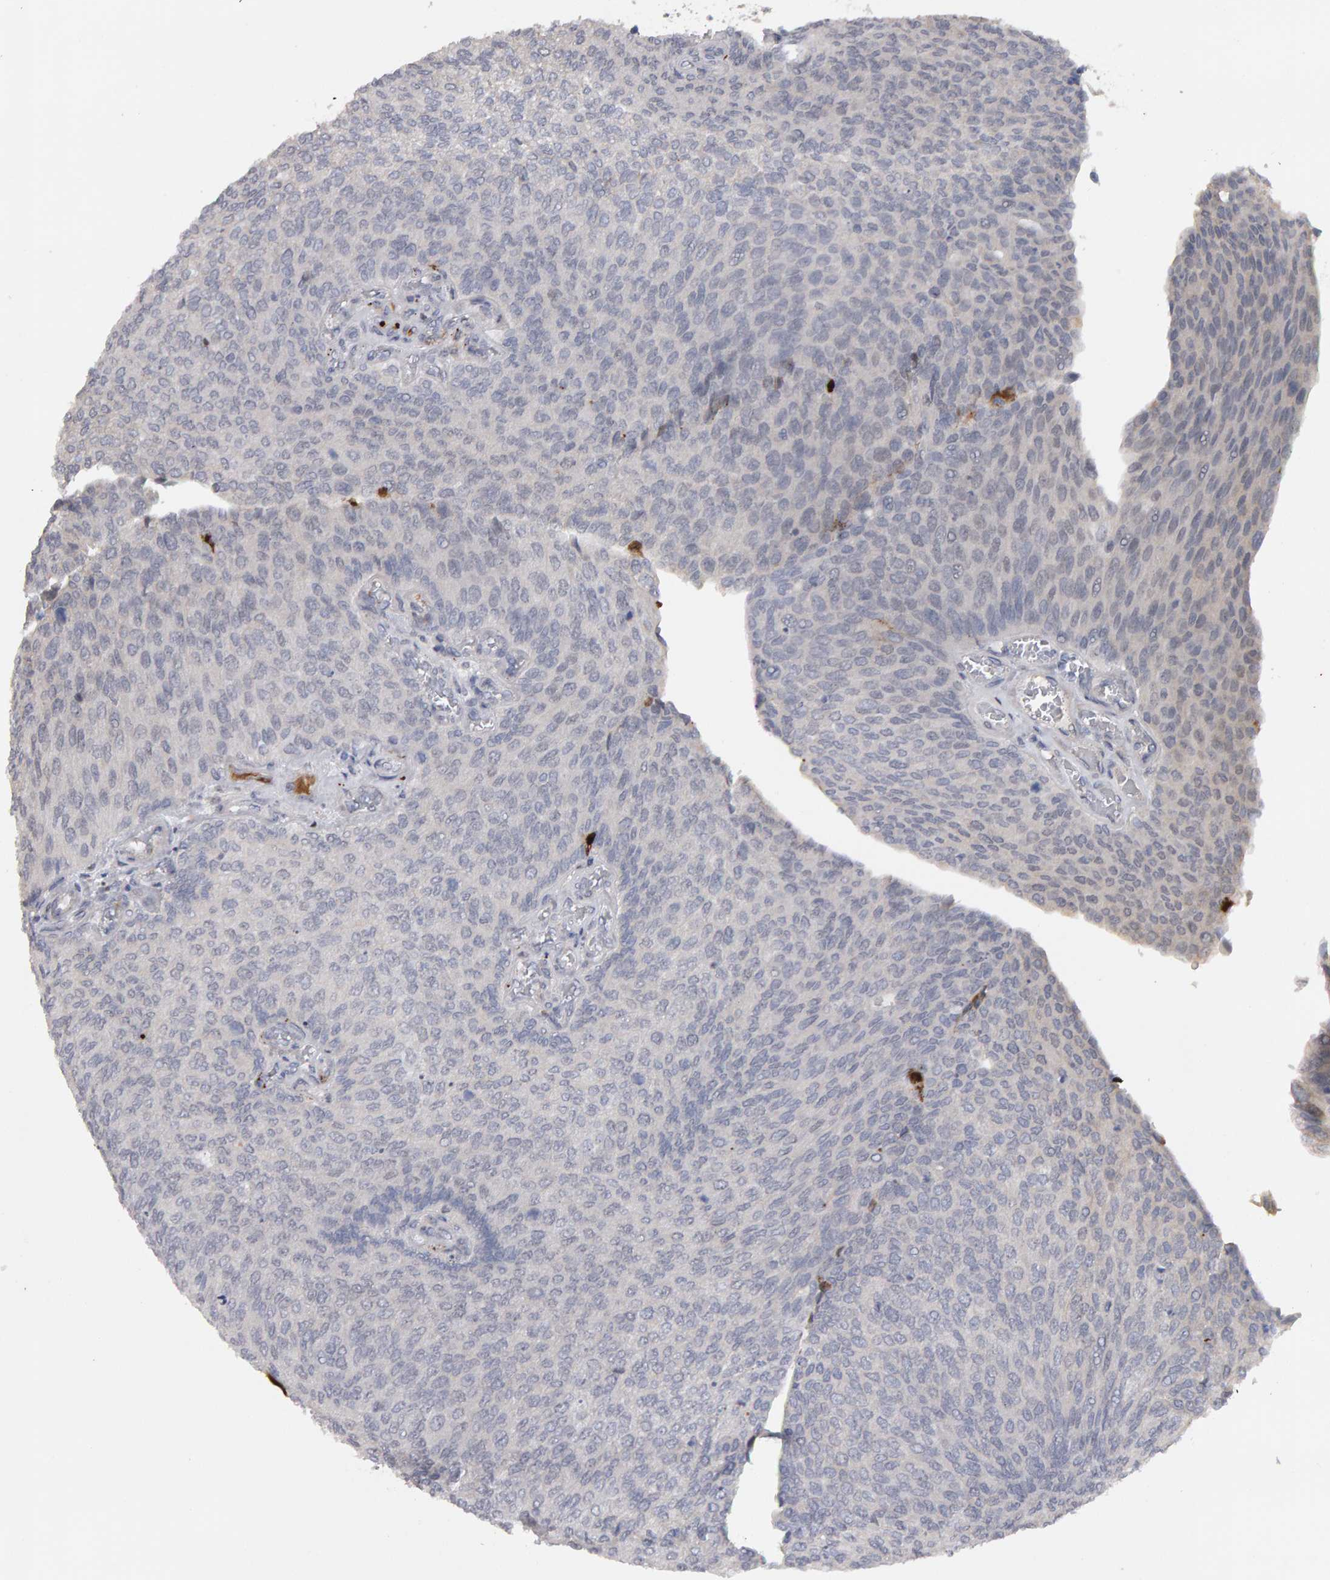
{"staining": {"intensity": "negative", "quantity": "none", "location": "none"}, "tissue": "urothelial cancer", "cell_type": "Tumor cells", "image_type": "cancer", "snomed": [{"axis": "morphology", "description": "Urothelial carcinoma, Low grade"}, {"axis": "topography", "description": "Urinary bladder"}], "caption": "This is a histopathology image of immunohistochemistry staining of urothelial cancer, which shows no positivity in tumor cells.", "gene": "IPO8", "patient": {"sex": "female", "age": 79}}